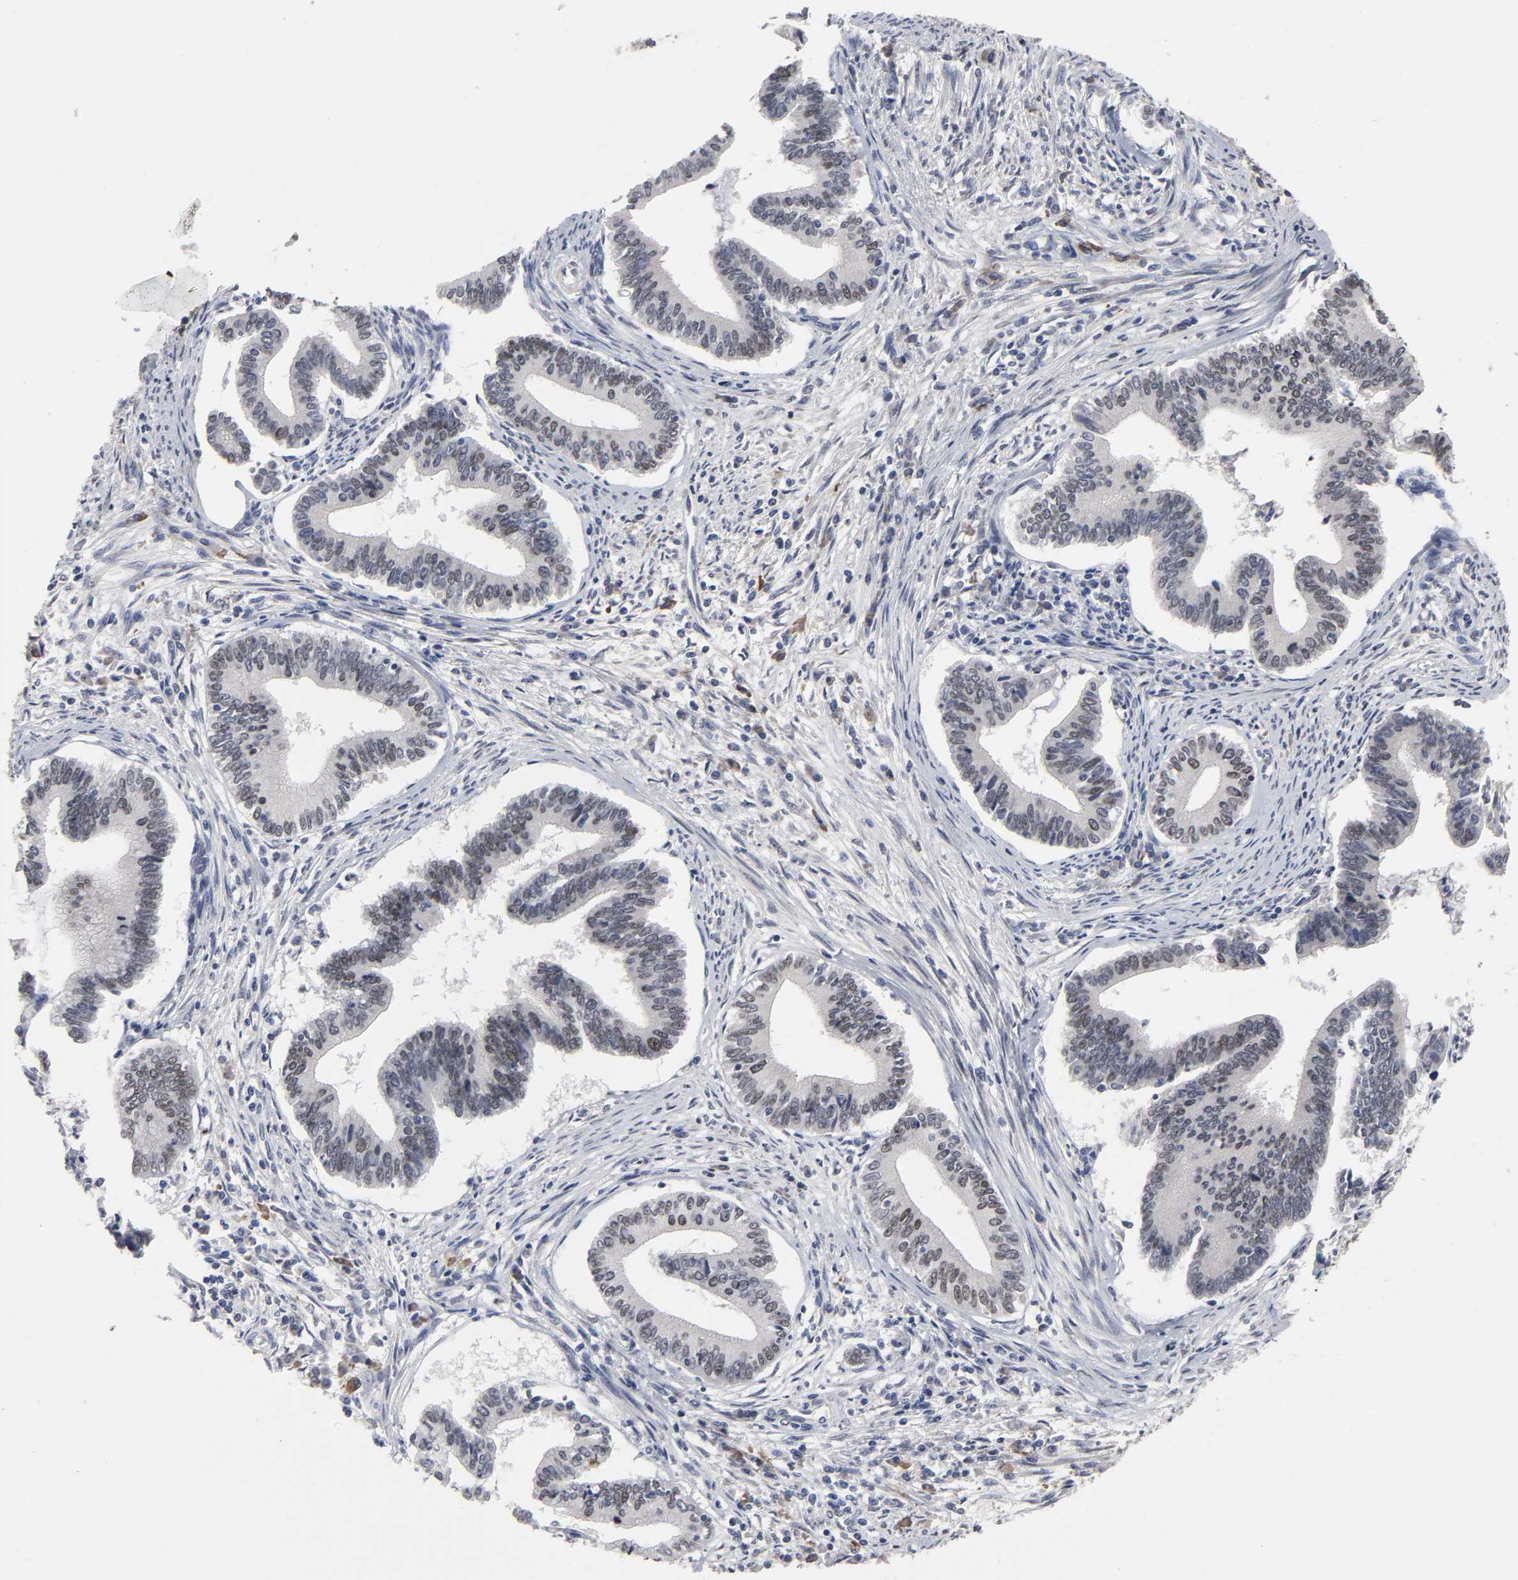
{"staining": {"intensity": "moderate", "quantity": "25%-75%", "location": "cytoplasmic/membranous"}, "tissue": "cervical cancer", "cell_type": "Tumor cells", "image_type": "cancer", "snomed": [{"axis": "morphology", "description": "Adenocarcinoma, NOS"}, {"axis": "topography", "description": "Cervix"}], "caption": "Cervical cancer (adenocarcinoma) tissue shows moderate cytoplasmic/membranous expression in about 25%-75% of tumor cells, visualized by immunohistochemistry.", "gene": "HNF4A", "patient": {"sex": "female", "age": 36}}